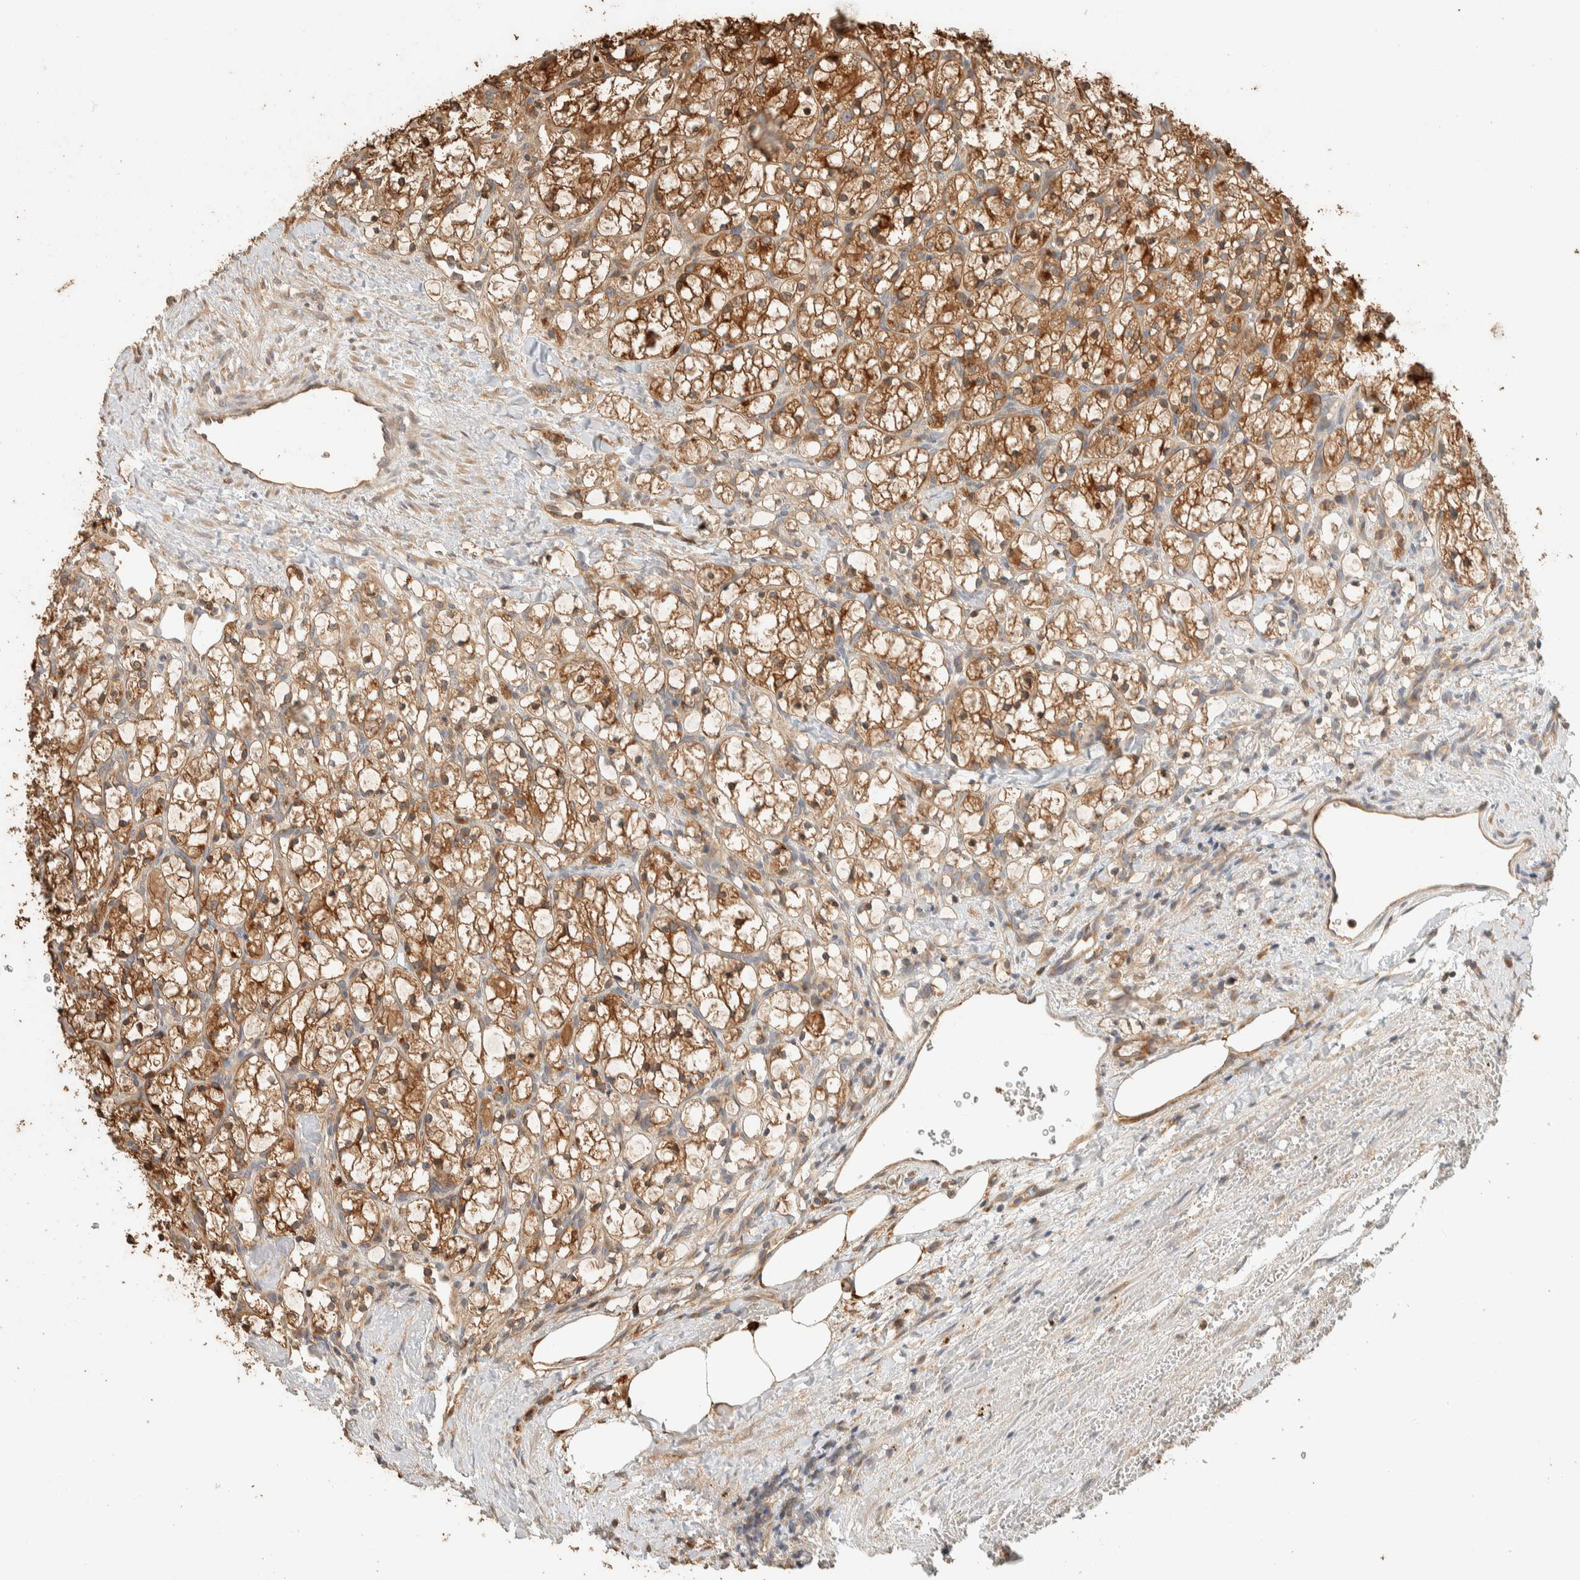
{"staining": {"intensity": "moderate", "quantity": ">75%", "location": "cytoplasmic/membranous"}, "tissue": "renal cancer", "cell_type": "Tumor cells", "image_type": "cancer", "snomed": [{"axis": "morphology", "description": "Adenocarcinoma, NOS"}, {"axis": "topography", "description": "Kidney"}], "caption": "Immunohistochemical staining of adenocarcinoma (renal) exhibits medium levels of moderate cytoplasmic/membranous expression in about >75% of tumor cells.", "gene": "EXOC7", "patient": {"sex": "female", "age": 69}}